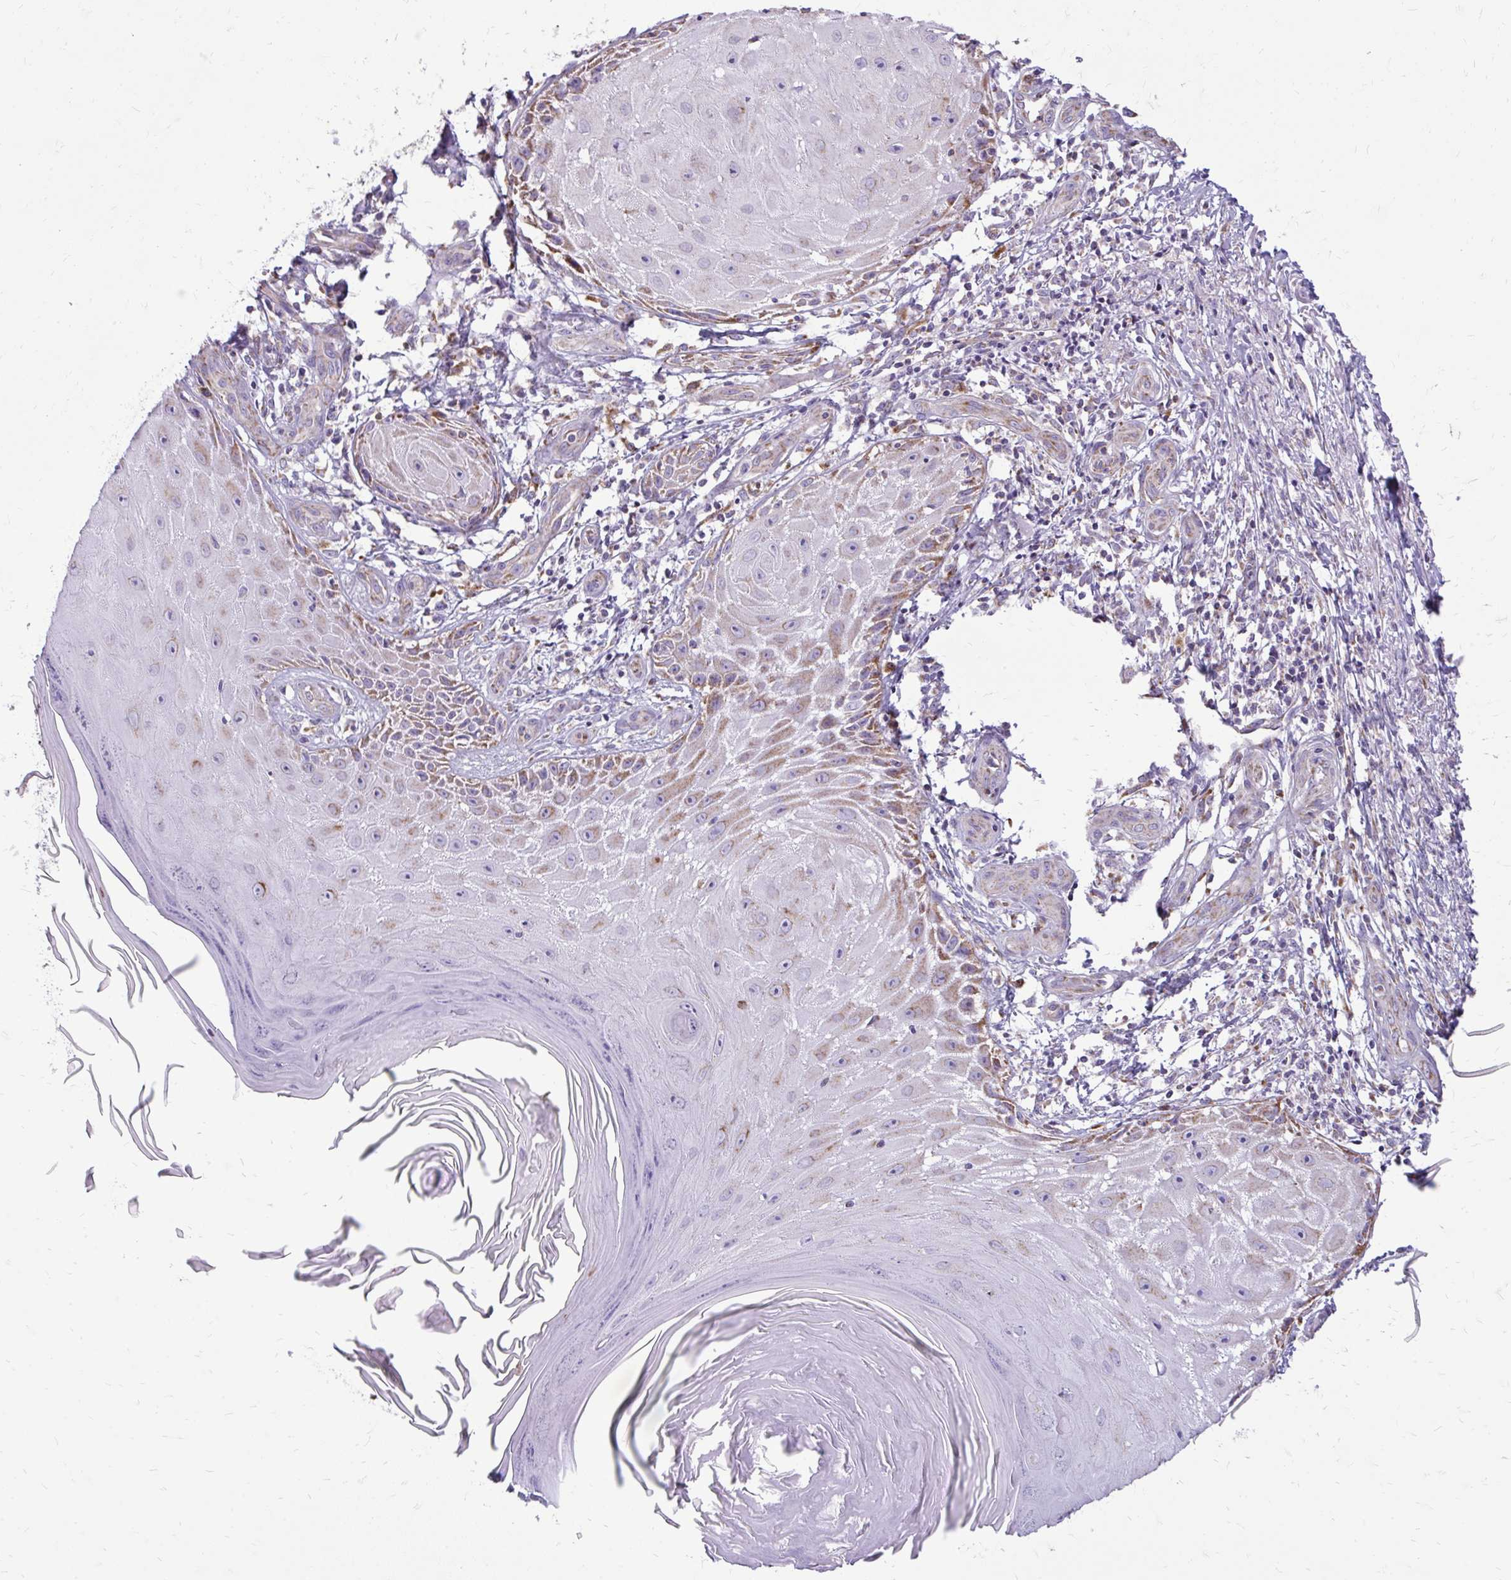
{"staining": {"intensity": "moderate", "quantity": "<25%", "location": "cytoplasmic/membranous"}, "tissue": "skin cancer", "cell_type": "Tumor cells", "image_type": "cancer", "snomed": [{"axis": "morphology", "description": "Squamous cell carcinoma, NOS"}, {"axis": "topography", "description": "Skin"}], "caption": "Immunohistochemical staining of human skin squamous cell carcinoma shows moderate cytoplasmic/membranous protein positivity in approximately <25% of tumor cells.", "gene": "IFIT1", "patient": {"sex": "female", "age": 77}}